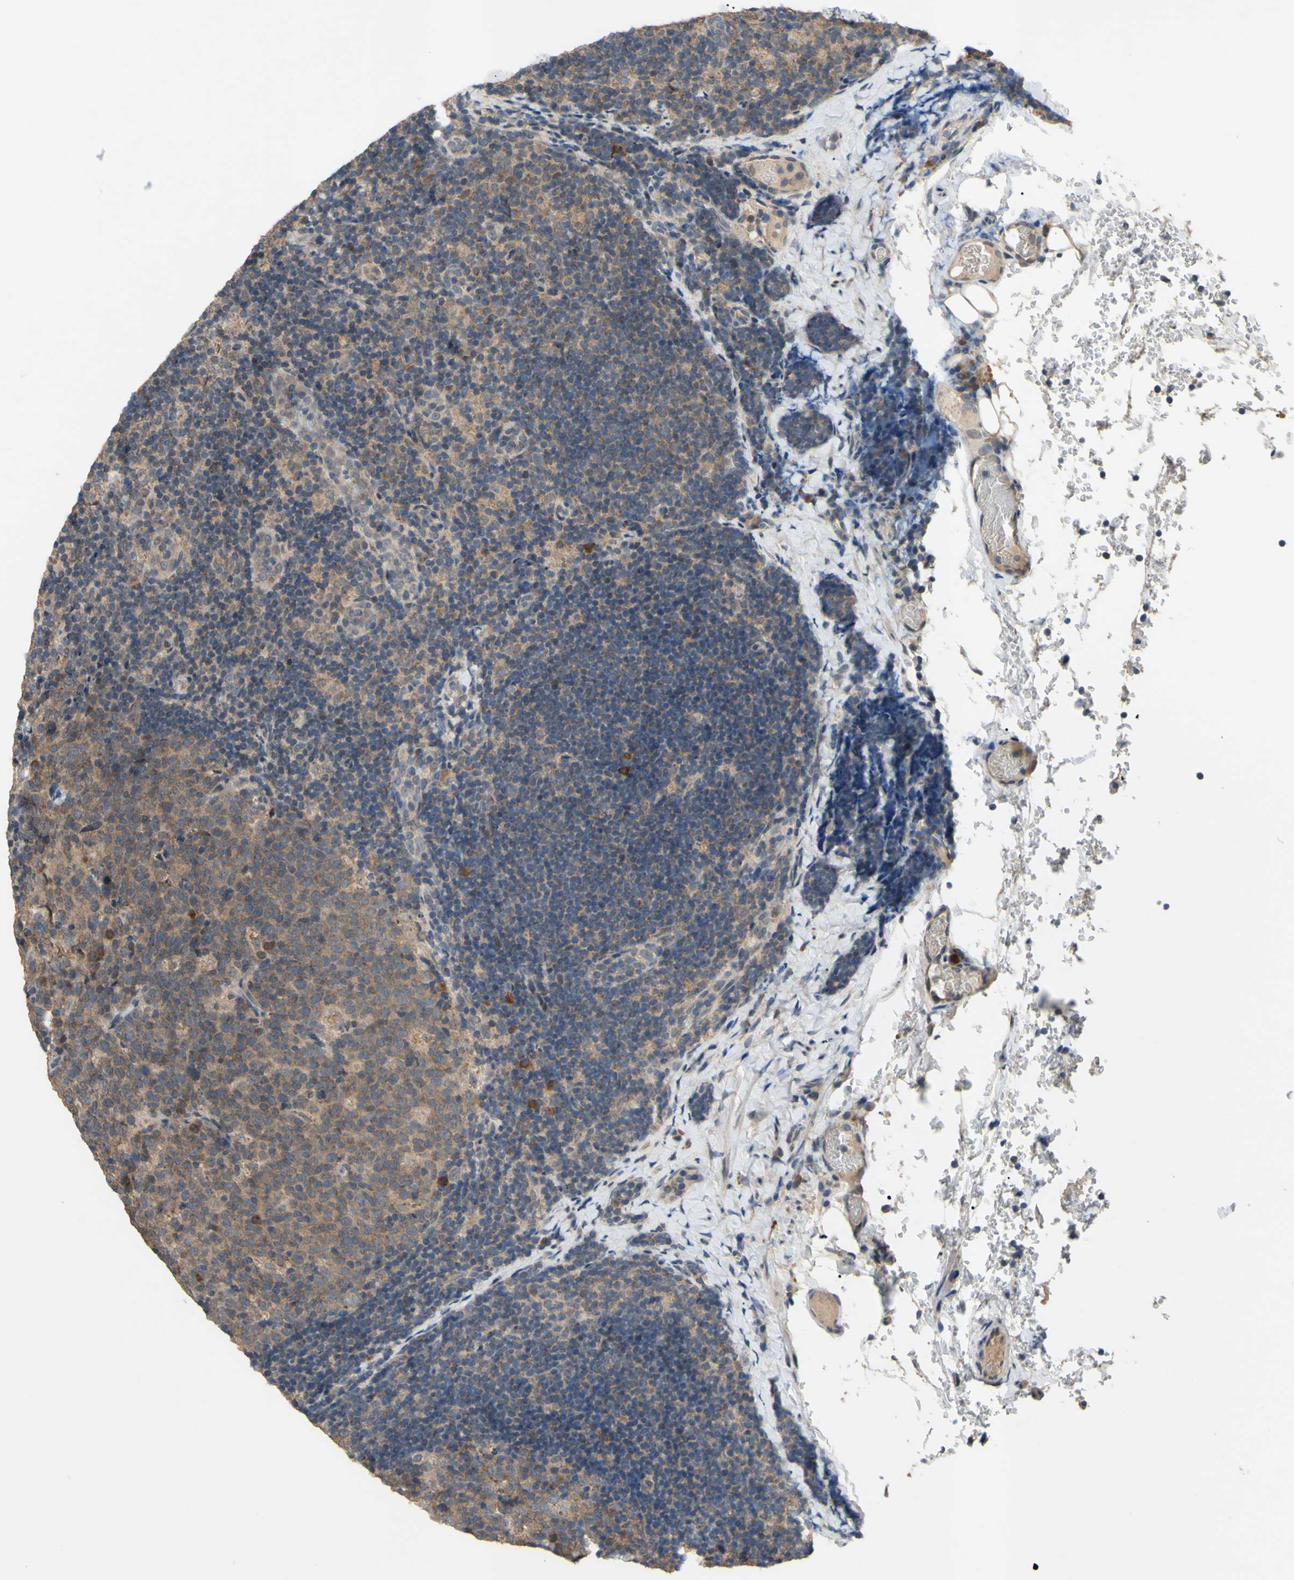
{"staining": {"intensity": "moderate", "quantity": ">75%", "location": "cytoplasmic/membranous"}, "tissue": "lymph node", "cell_type": "Germinal center cells", "image_type": "normal", "snomed": [{"axis": "morphology", "description": "Normal tissue, NOS"}, {"axis": "topography", "description": "Lymph node"}], "caption": "Immunohistochemical staining of normal lymph node shows moderate cytoplasmic/membranous protein expression in about >75% of germinal center cells. (Stains: DAB (3,3'-diaminobenzidine) in brown, nuclei in blue, Microscopy: brightfield microscopy at high magnification).", "gene": "CD164", "patient": {"sex": "female", "age": 14}}